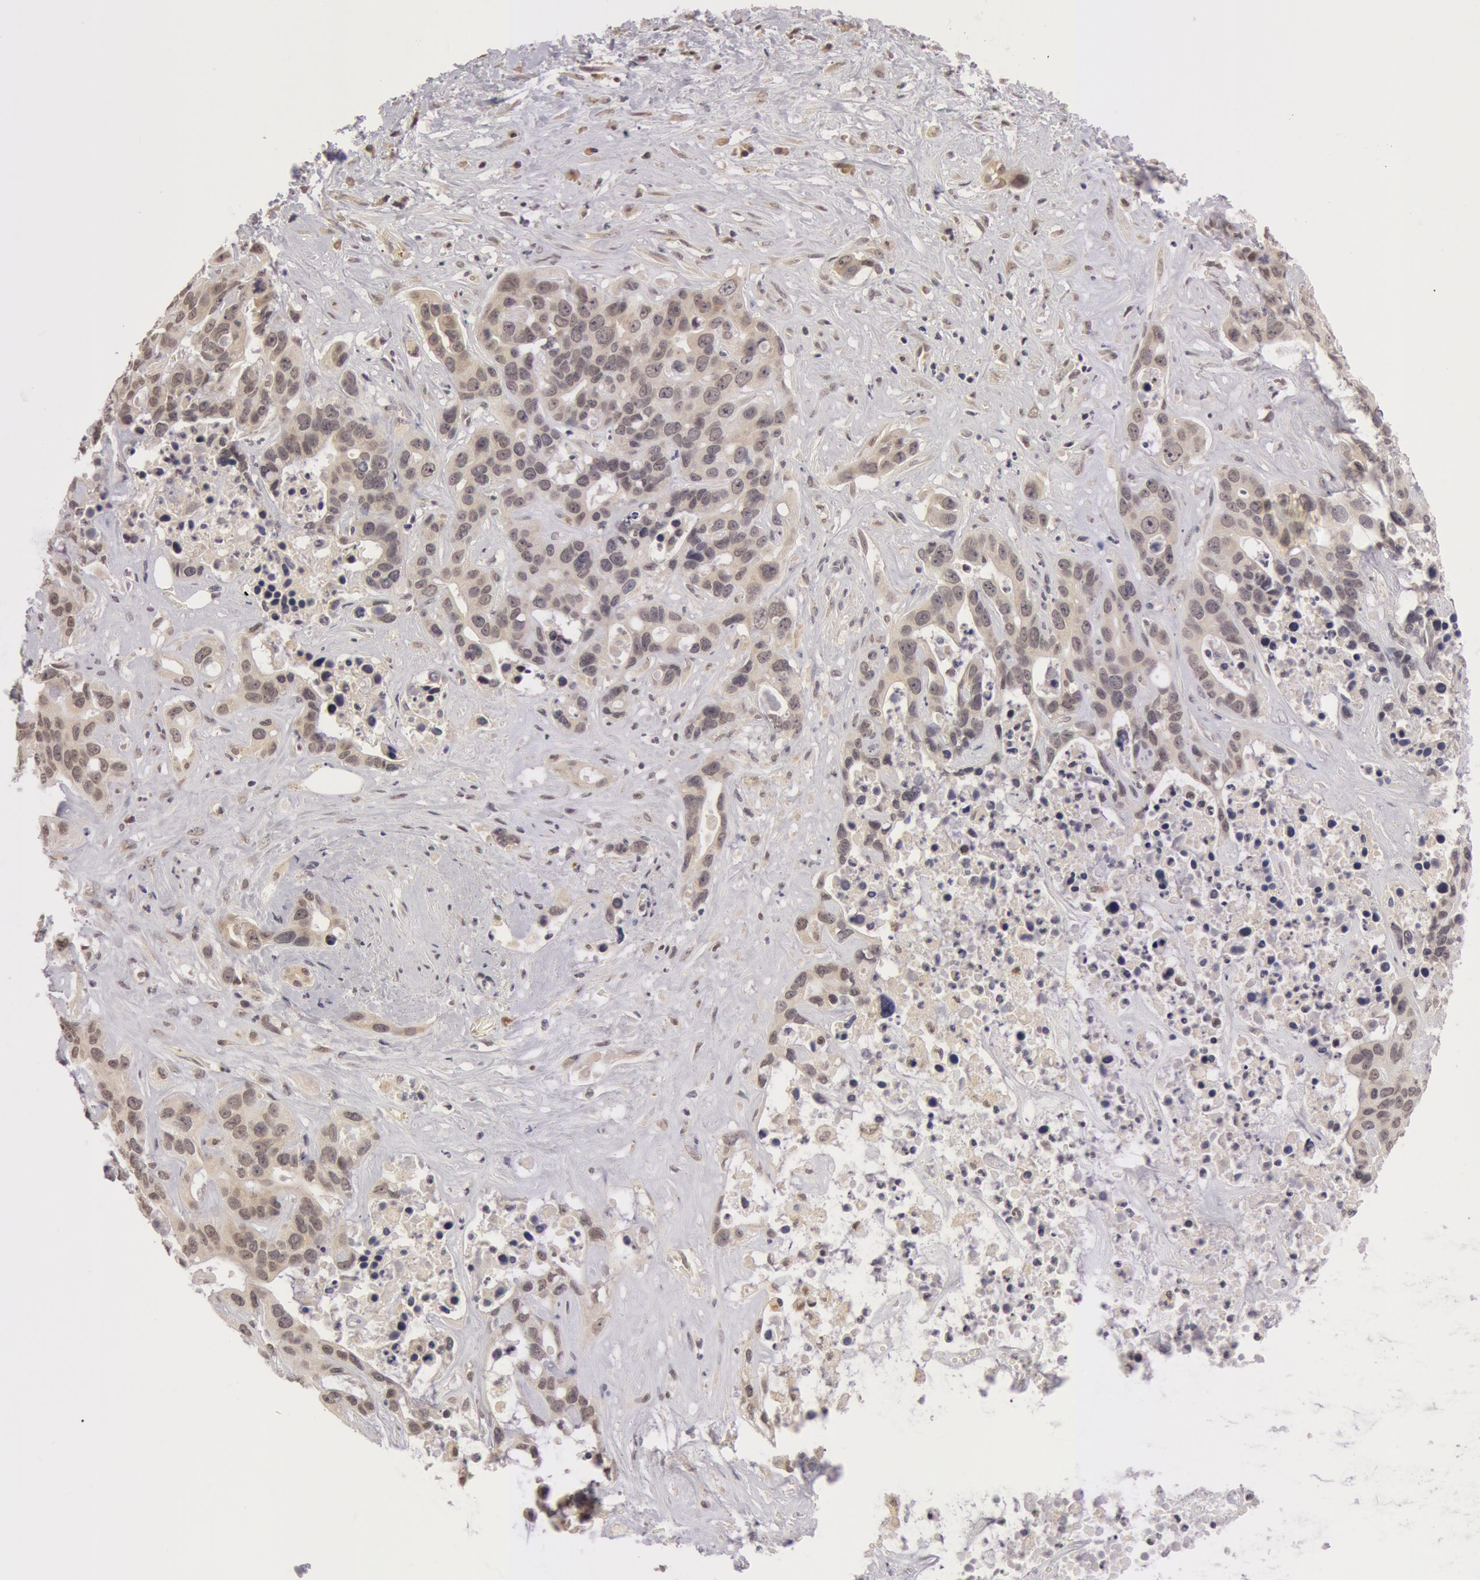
{"staining": {"intensity": "weak", "quantity": "<25%", "location": "cytoplasmic/membranous"}, "tissue": "liver cancer", "cell_type": "Tumor cells", "image_type": "cancer", "snomed": [{"axis": "morphology", "description": "Cholangiocarcinoma"}, {"axis": "topography", "description": "Liver"}], "caption": "Tumor cells show no significant protein staining in cholangiocarcinoma (liver). Nuclei are stained in blue.", "gene": "SYTL4", "patient": {"sex": "female", "age": 65}}